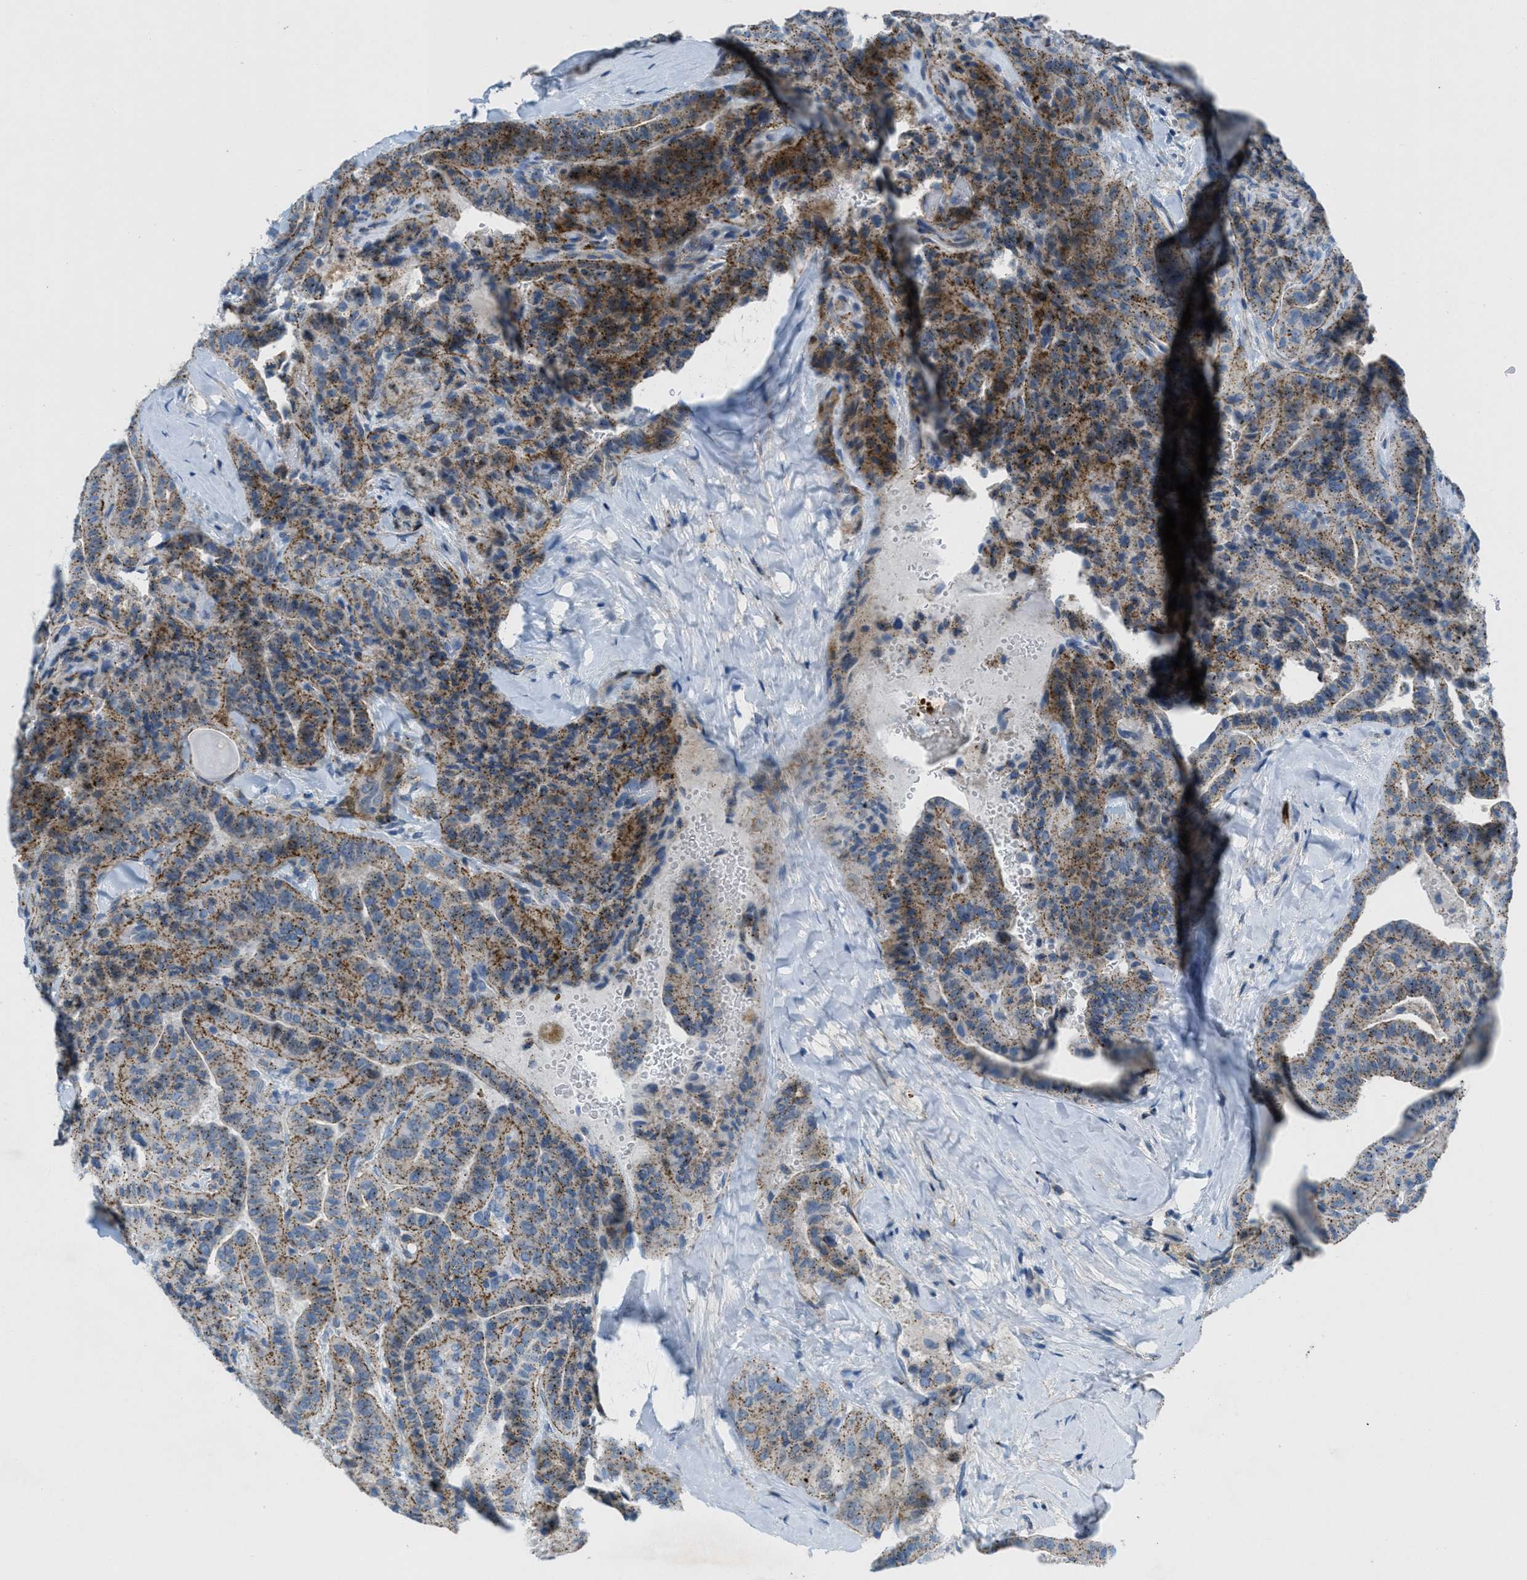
{"staining": {"intensity": "moderate", "quantity": ">75%", "location": "cytoplasmic/membranous"}, "tissue": "thyroid cancer", "cell_type": "Tumor cells", "image_type": "cancer", "snomed": [{"axis": "morphology", "description": "Papillary adenocarcinoma, NOS"}, {"axis": "topography", "description": "Thyroid gland"}], "caption": "A brown stain labels moderate cytoplasmic/membranous staining of a protein in thyroid cancer (papillary adenocarcinoma) tumor cells.", "gene": "MFSD13A", "patient": {"sex": "male", "age": 77}}